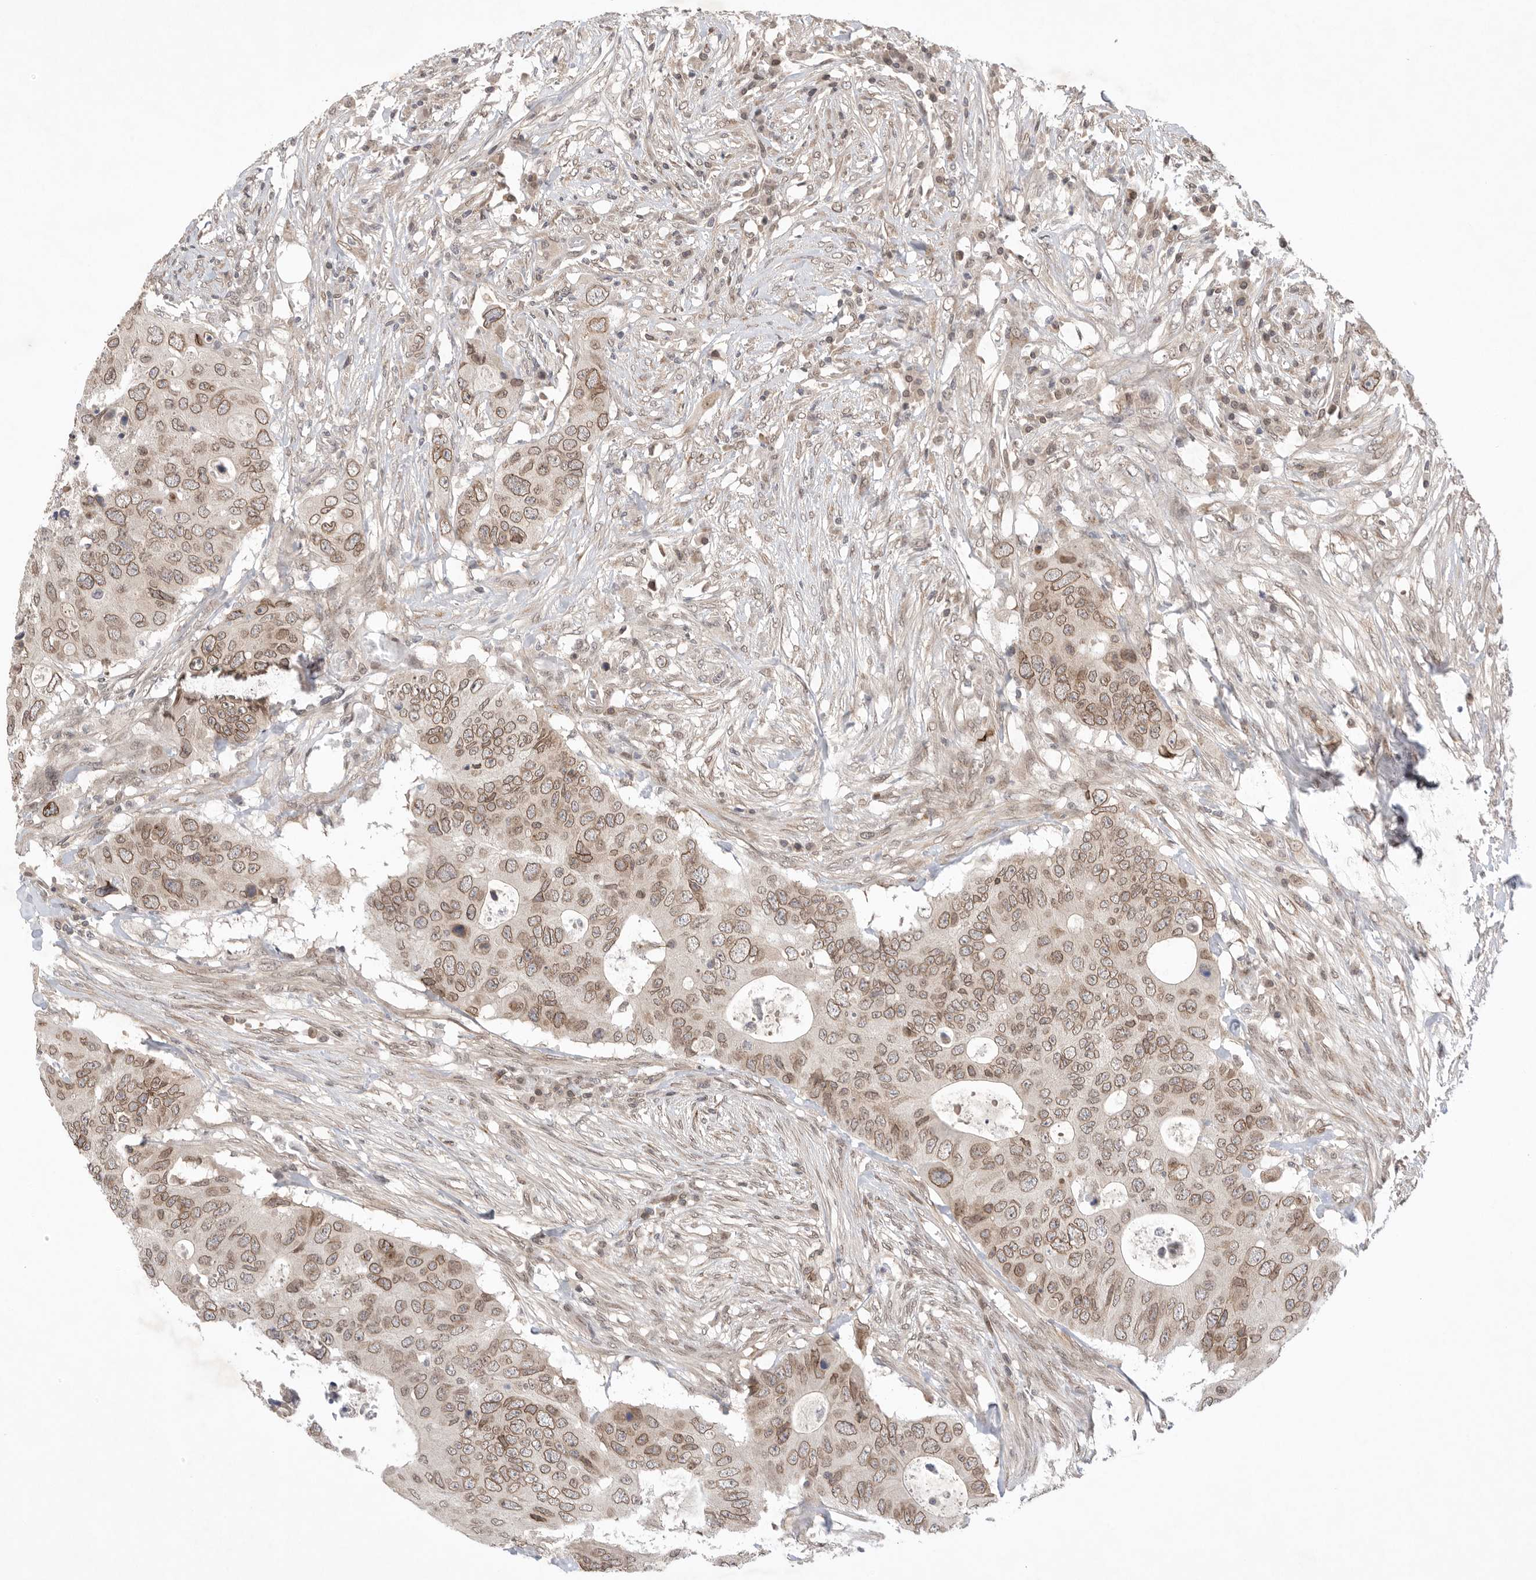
{"staining": {"intensity": "moderate", "quantity": ">75%", "location": "cytoplasmic/membranous,nuclear"}, "tissue": "colorectal cancer", "cell_type": "Tumor cells", "image_type": "cancer", "snomed": [{"axis": "morphology", "description": "Adenocarcinoma, NOS"}, {"axis": "topography", "description": "Colon"}], "caption": "Immunohistochemistry (IHC) of human colorectal cancer (adenocarcinoma) displays medium levels of moderate cytoplasmic/membranous and nuclear expression in about >75% of tumor cells. Nuclei are stained in blue.", "gene": "LEMD3", "patient": {"sex": "male", "age": 71}}